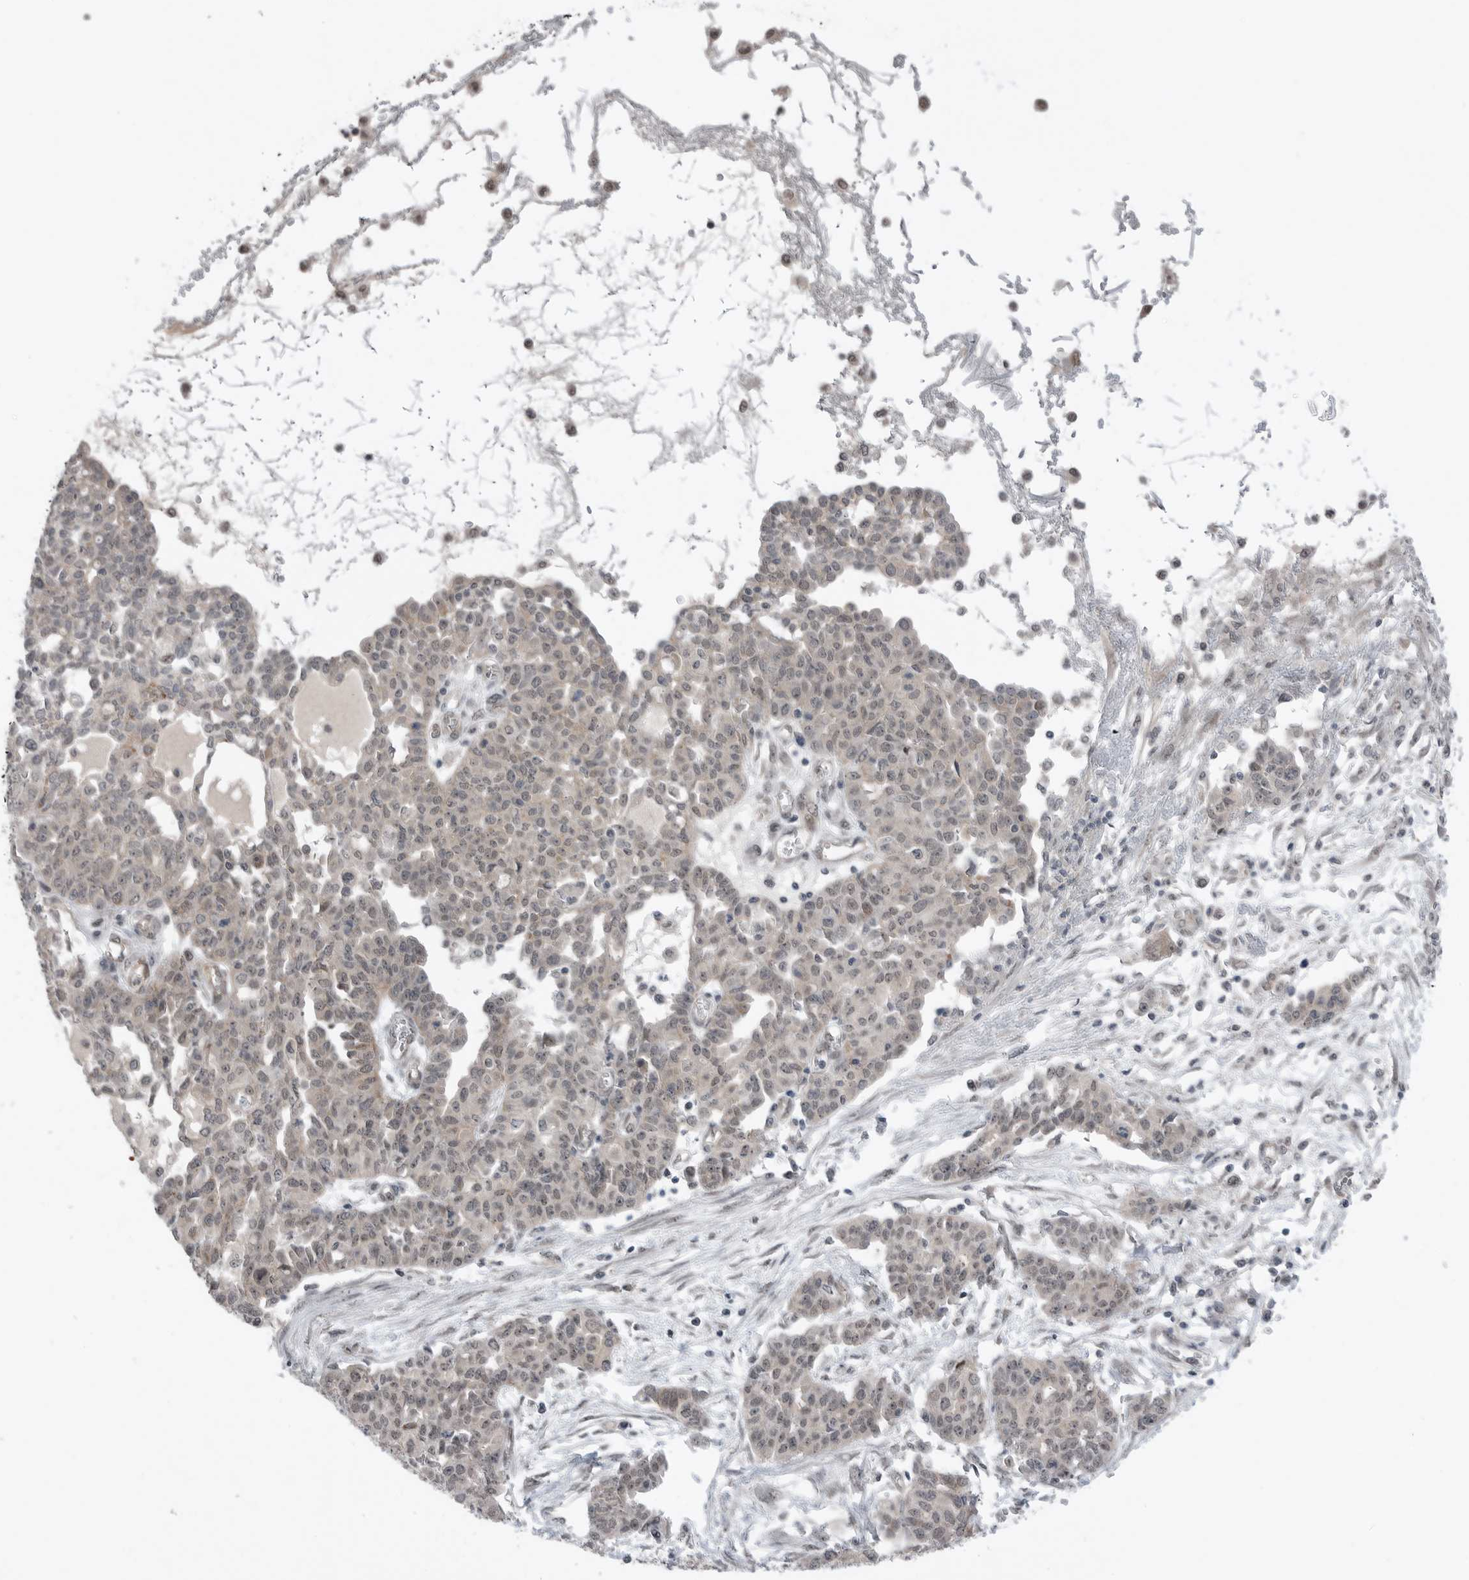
{"staining": {"intensity": "weak", "quantity": "<25%", "location": "cytoplasmic/membranous"}, "tissue": "ovarian cancer", "cell_type": "Tumor cells", "image_type": "cancer", "snomed": [{"axis": "morphology", "description": "Cystadenocarcinoma, serous, NOS"}, {"axis": "topography", "description": "Soft tissue"}, {"axis": "topography", "description": "Ovary"}], "caption": "A histopathology image of human ovarian serous cystadenocarcinoma is negative for staining in tumor cells.", "gene": "NTAQ1", "patient": {"sex": "female", "age": 57}}